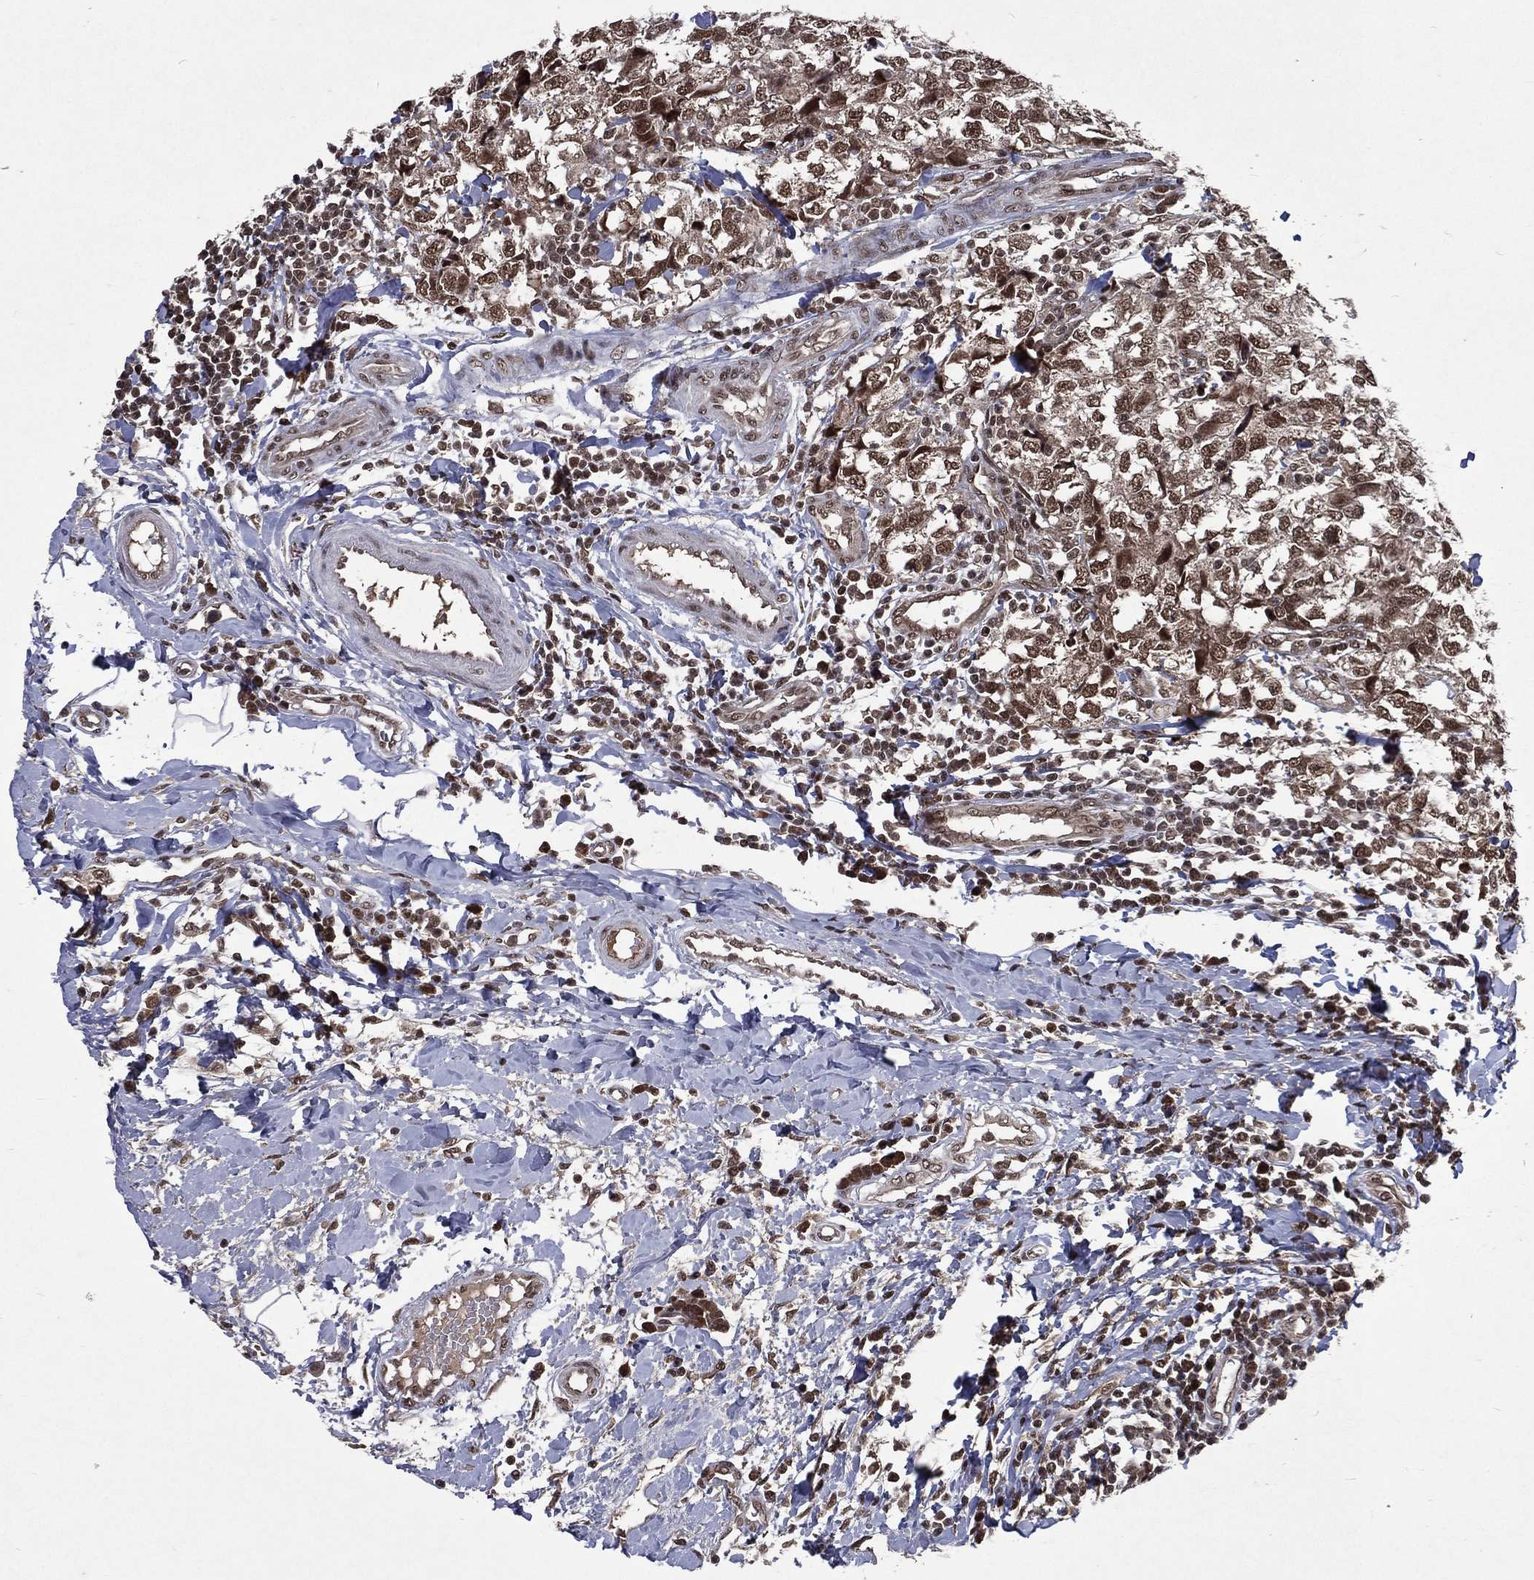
{"staining": {"intensity": "moderate", "quantity": ">75%", "location": "nuclear"}, "tissue": "breast cancer", "cell_type": "Tumor cells", "image_type": "cancer", "snomed": [{"axis": "morphology", "description": "Duct carcinoma"}, {"axis": "topography", "description": "Breast"}], "caption": "An immunohistochemistry (IHC) histopathology image of neoplastic tissue is shown. Protein staining in brown shows moderate nuclear positivity in breast cancer within tumor cells.", "gene": "DMAP1", "patient": {"sex": "female", "age": 30}}